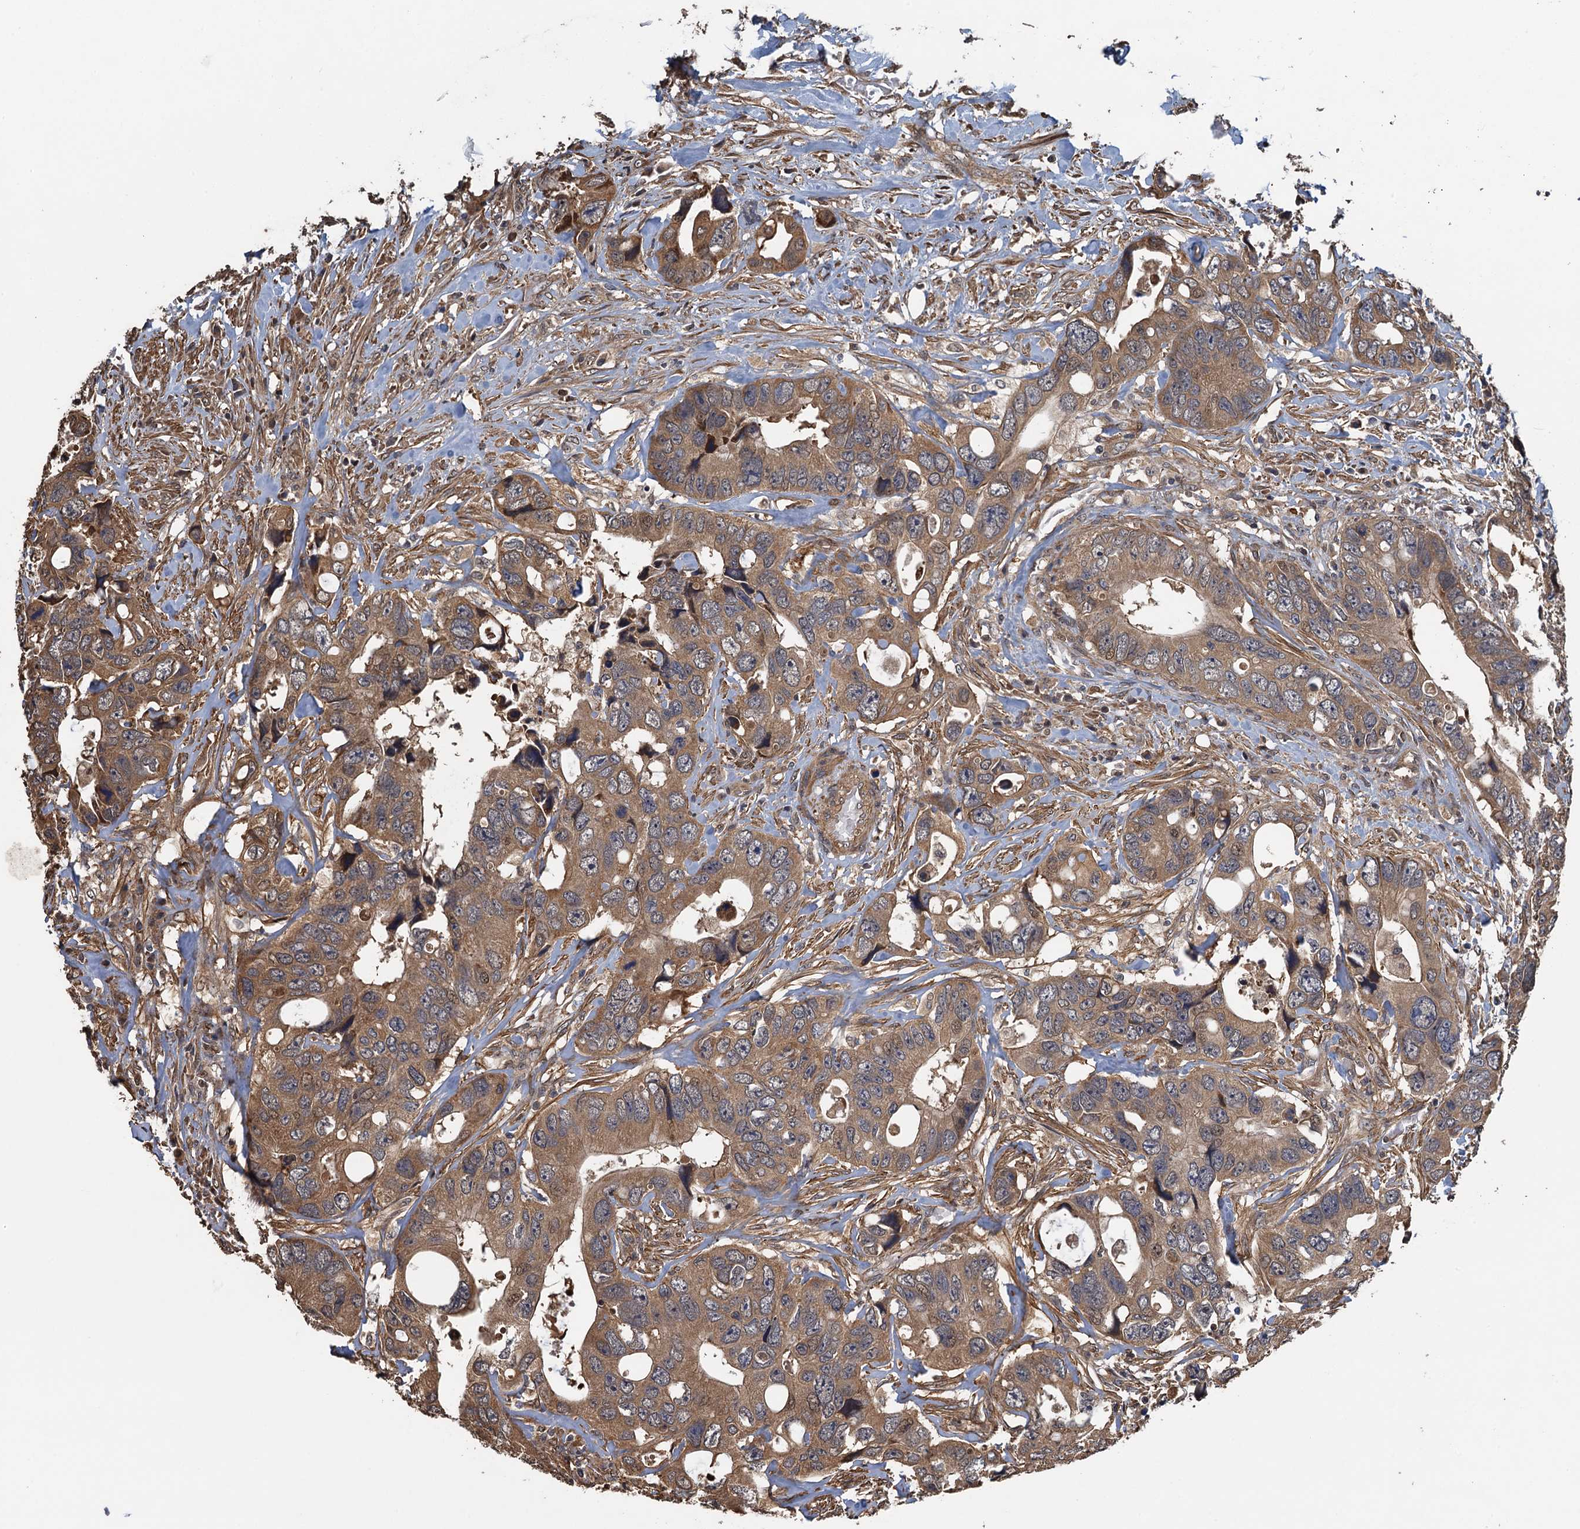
{"staining": {"intensity": "moderate", "quantity": ">75%", "location": "cytoplasmic/membranous"}, "tissue": "colorectal cancer", "cell_type": "Tumor cells", "image_type": "cancer", "snomed": [{"axis": "morphology", "description": "Adenocarcinoma, NOS"}, {"axis": "topography", "description": "Rectum"}], "caption": "Brown immunohistochemical staining in human colorectal cancer displays moderate cytoplasmic/membranous expression in approximately >75% of tumor cells.", "gene": "MEAK7", "patient": {"sex": "male", "age": 57}}